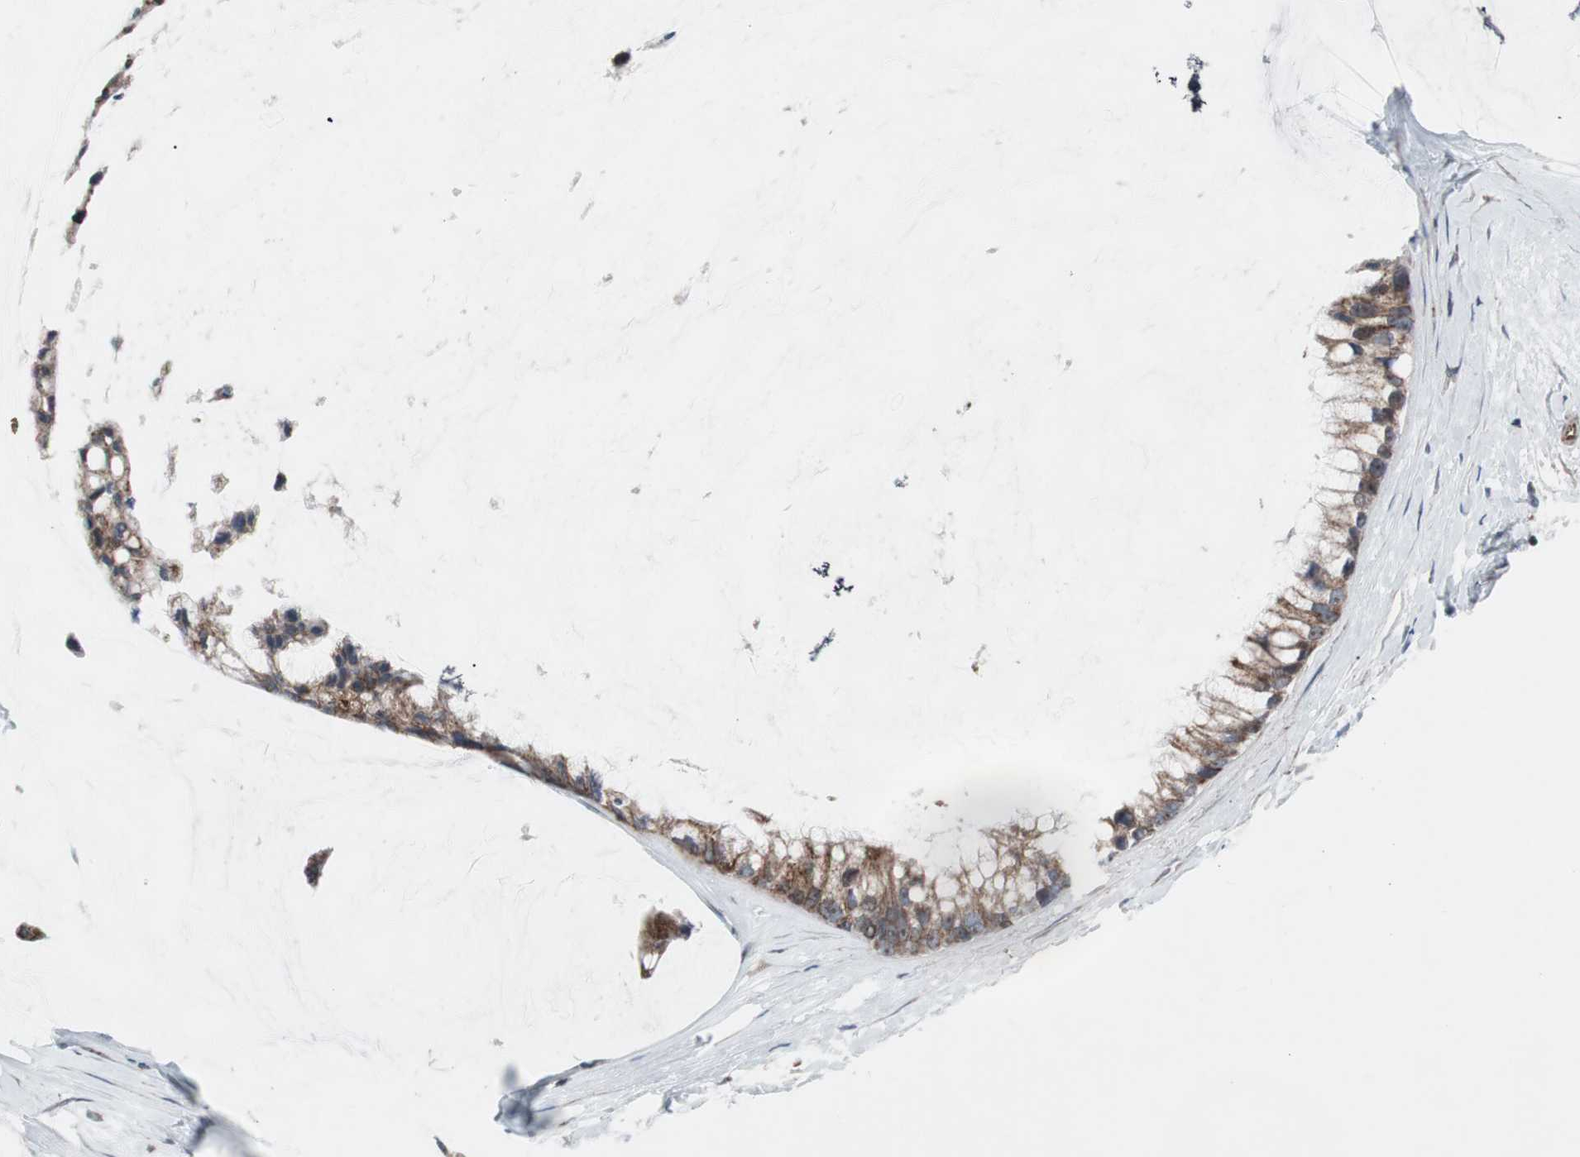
{"staining": {"intensity": "moderate", "quantity": ">75%", "location": "cytoplasmic/membranous"}, "tissue": "ovarian cancer", "cell_type": "Tumor cells", "image_type": "cancer", "snomed": [{"axis": "morphology", "description": "Cystadenocarcinoma, mucinous, NOS"}, {"axis": "topography", "description": "Ovary"}], "caption": "This photomicrograph demonstrates ovarian mucinous cystadenocarcinoma stained with immunohistochemistry (IHC) to label a protein in brown. The cytoplasmic/membranous of tumor cells show moderate positivity for the protein. Nuclei are counter-stained blue.", "gene": "CPT1A", "patient": {"sex": "female", "age": 39}}